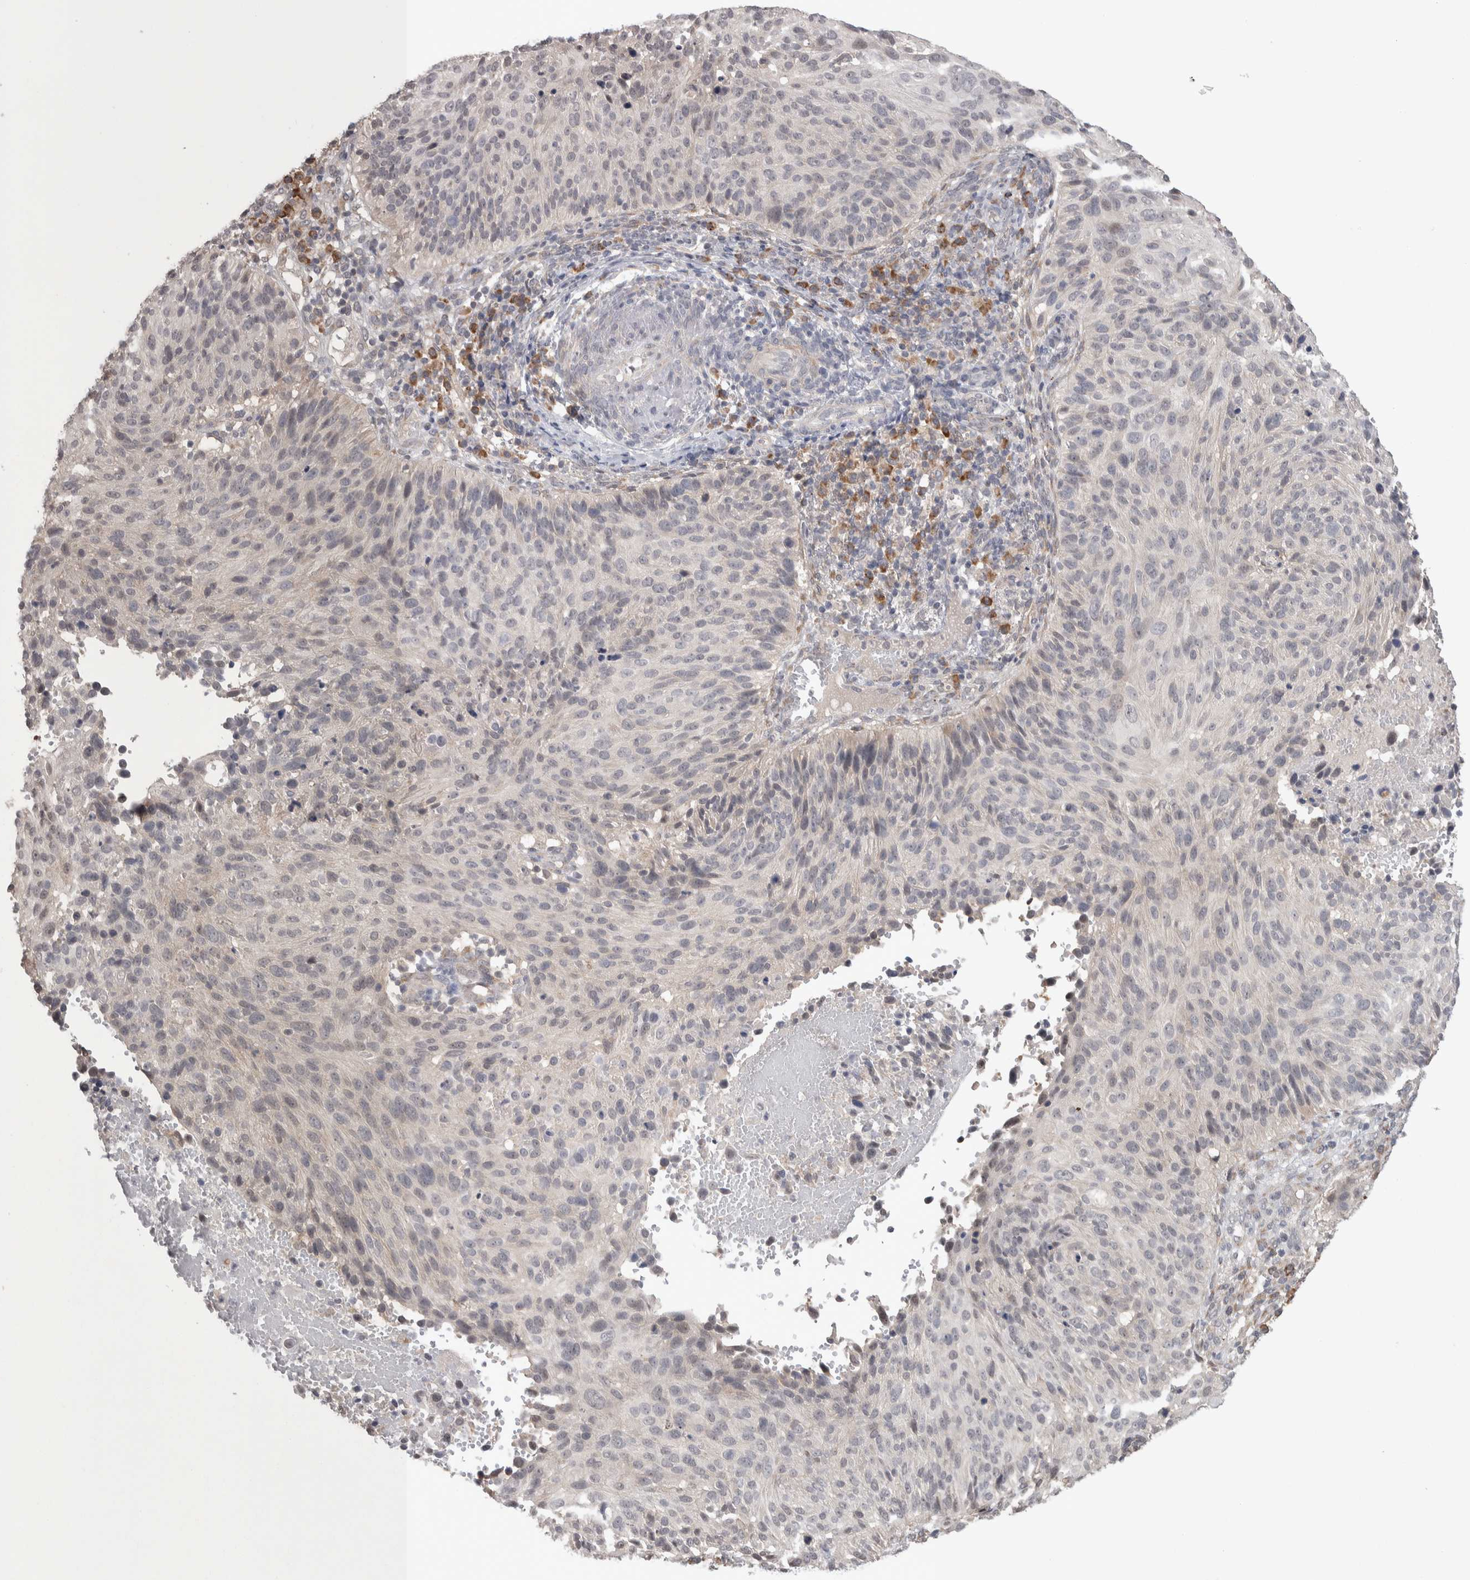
{"staining": {"intensity": "negative", "quantity": "none", "location": "none"}, "tissue": "cervical cancer", "cell_type": "Tumor cells", "image_type": "cancer", "snomed": [{"axis": "morphology", "description": "Squamous cell carcinoma, NOS"}, {"axis": "topography", "description": "Cervix"}], "caption": "There is no significant expression in tumor cells of squamous cell carcinoma (cervical).", "gene": "CUL2", "patient": {"sex": "female", "age": 74}}